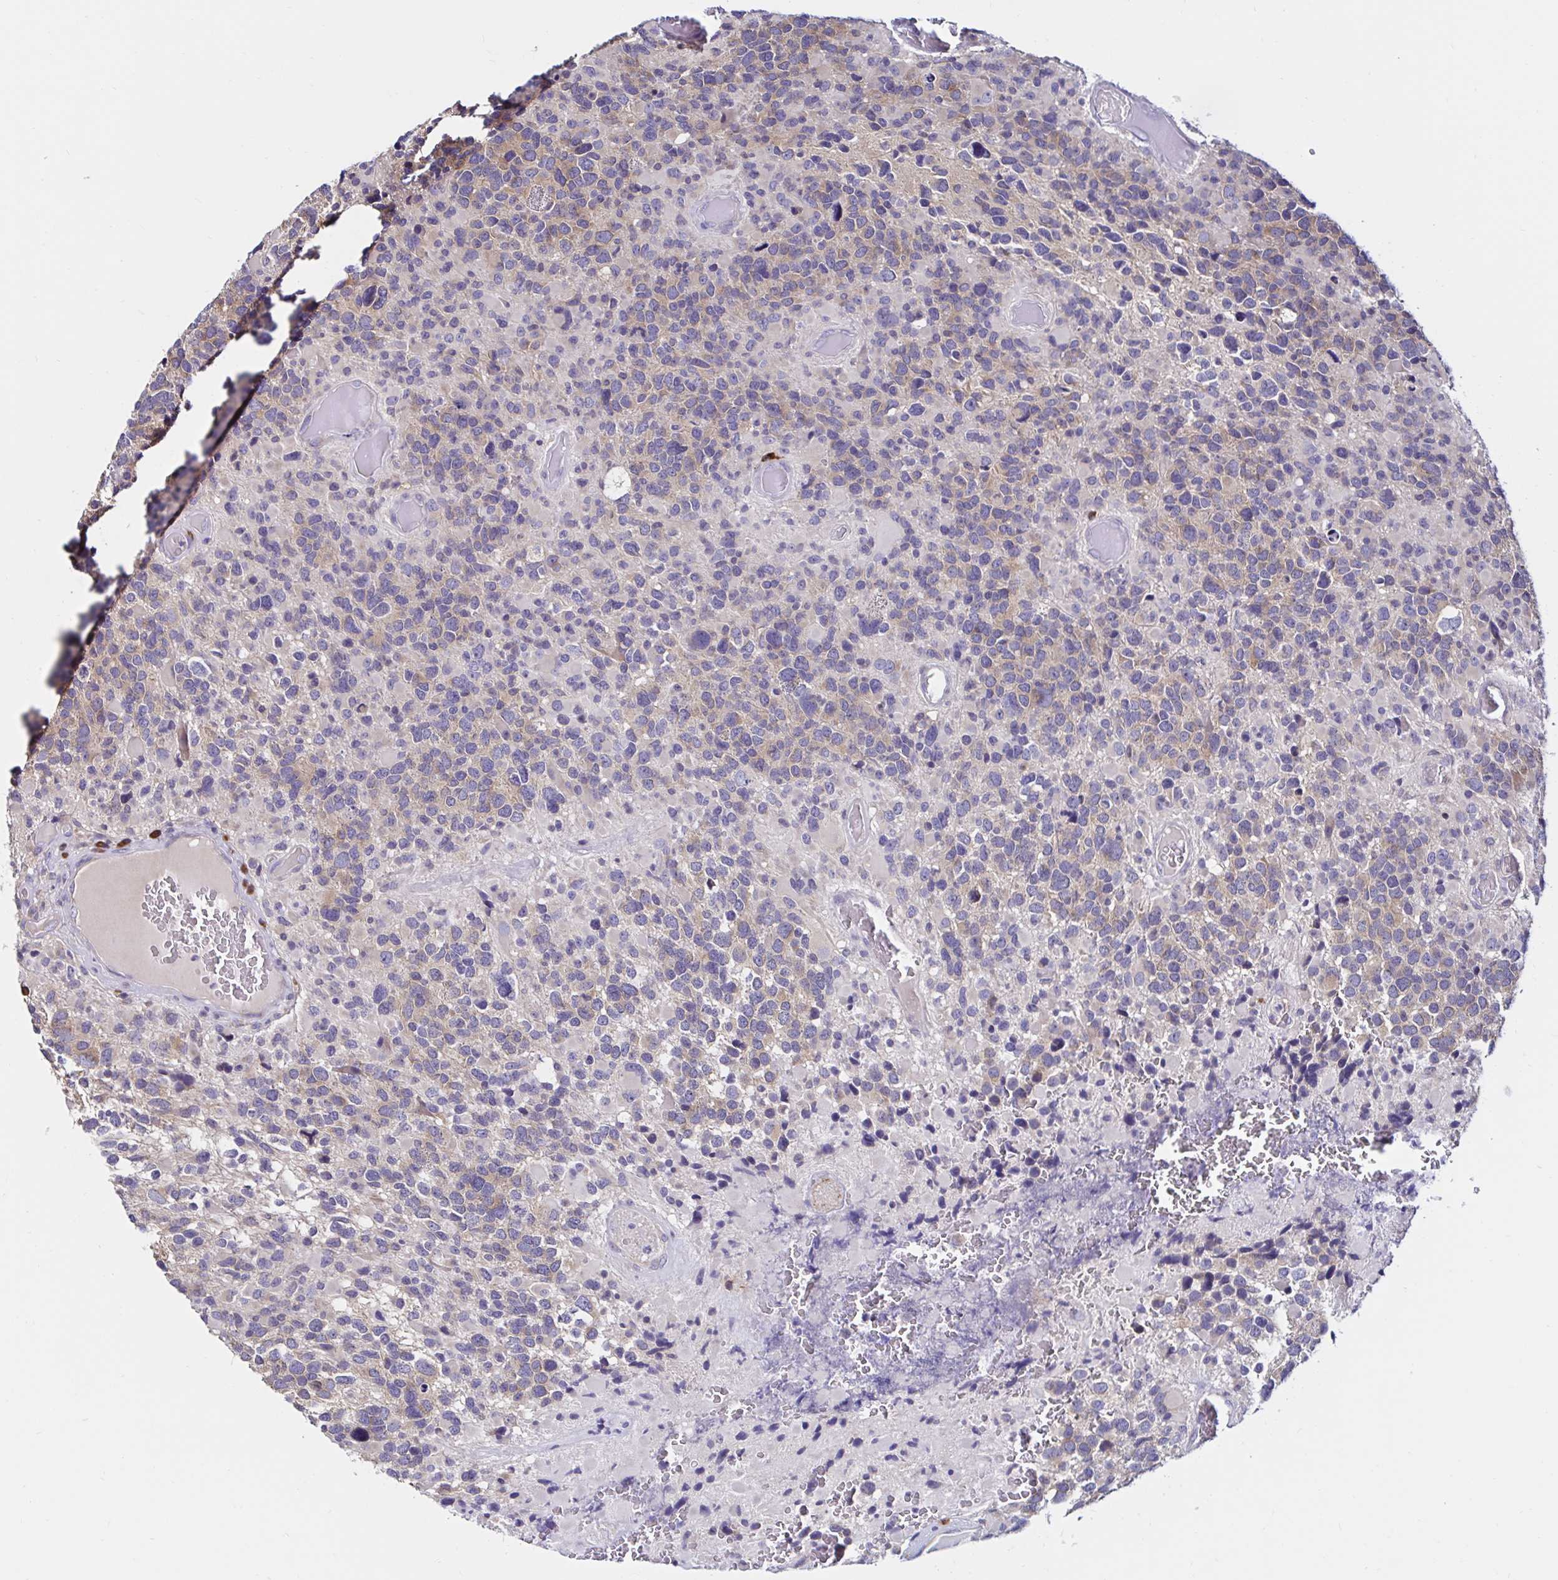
{"staining": {"intensity": "weak", "quantity": "25%-75%", "location": "cytoplasmic/membranous"}, "tissue": "glioma", "cell_type": "Tumor cells", "image_type": "cancer", "snomed": [{"axis": "morphology", "description": "Glioma, malignant, High grade"}, {"axis": "topography", "description": "Brain"}], "caption": "Malignant high-grade glioma stained with a protein marker reveals weak staining in tumor cells.", "gene": "VSIG2", "patient": {"sex": "female", "age": 40}}